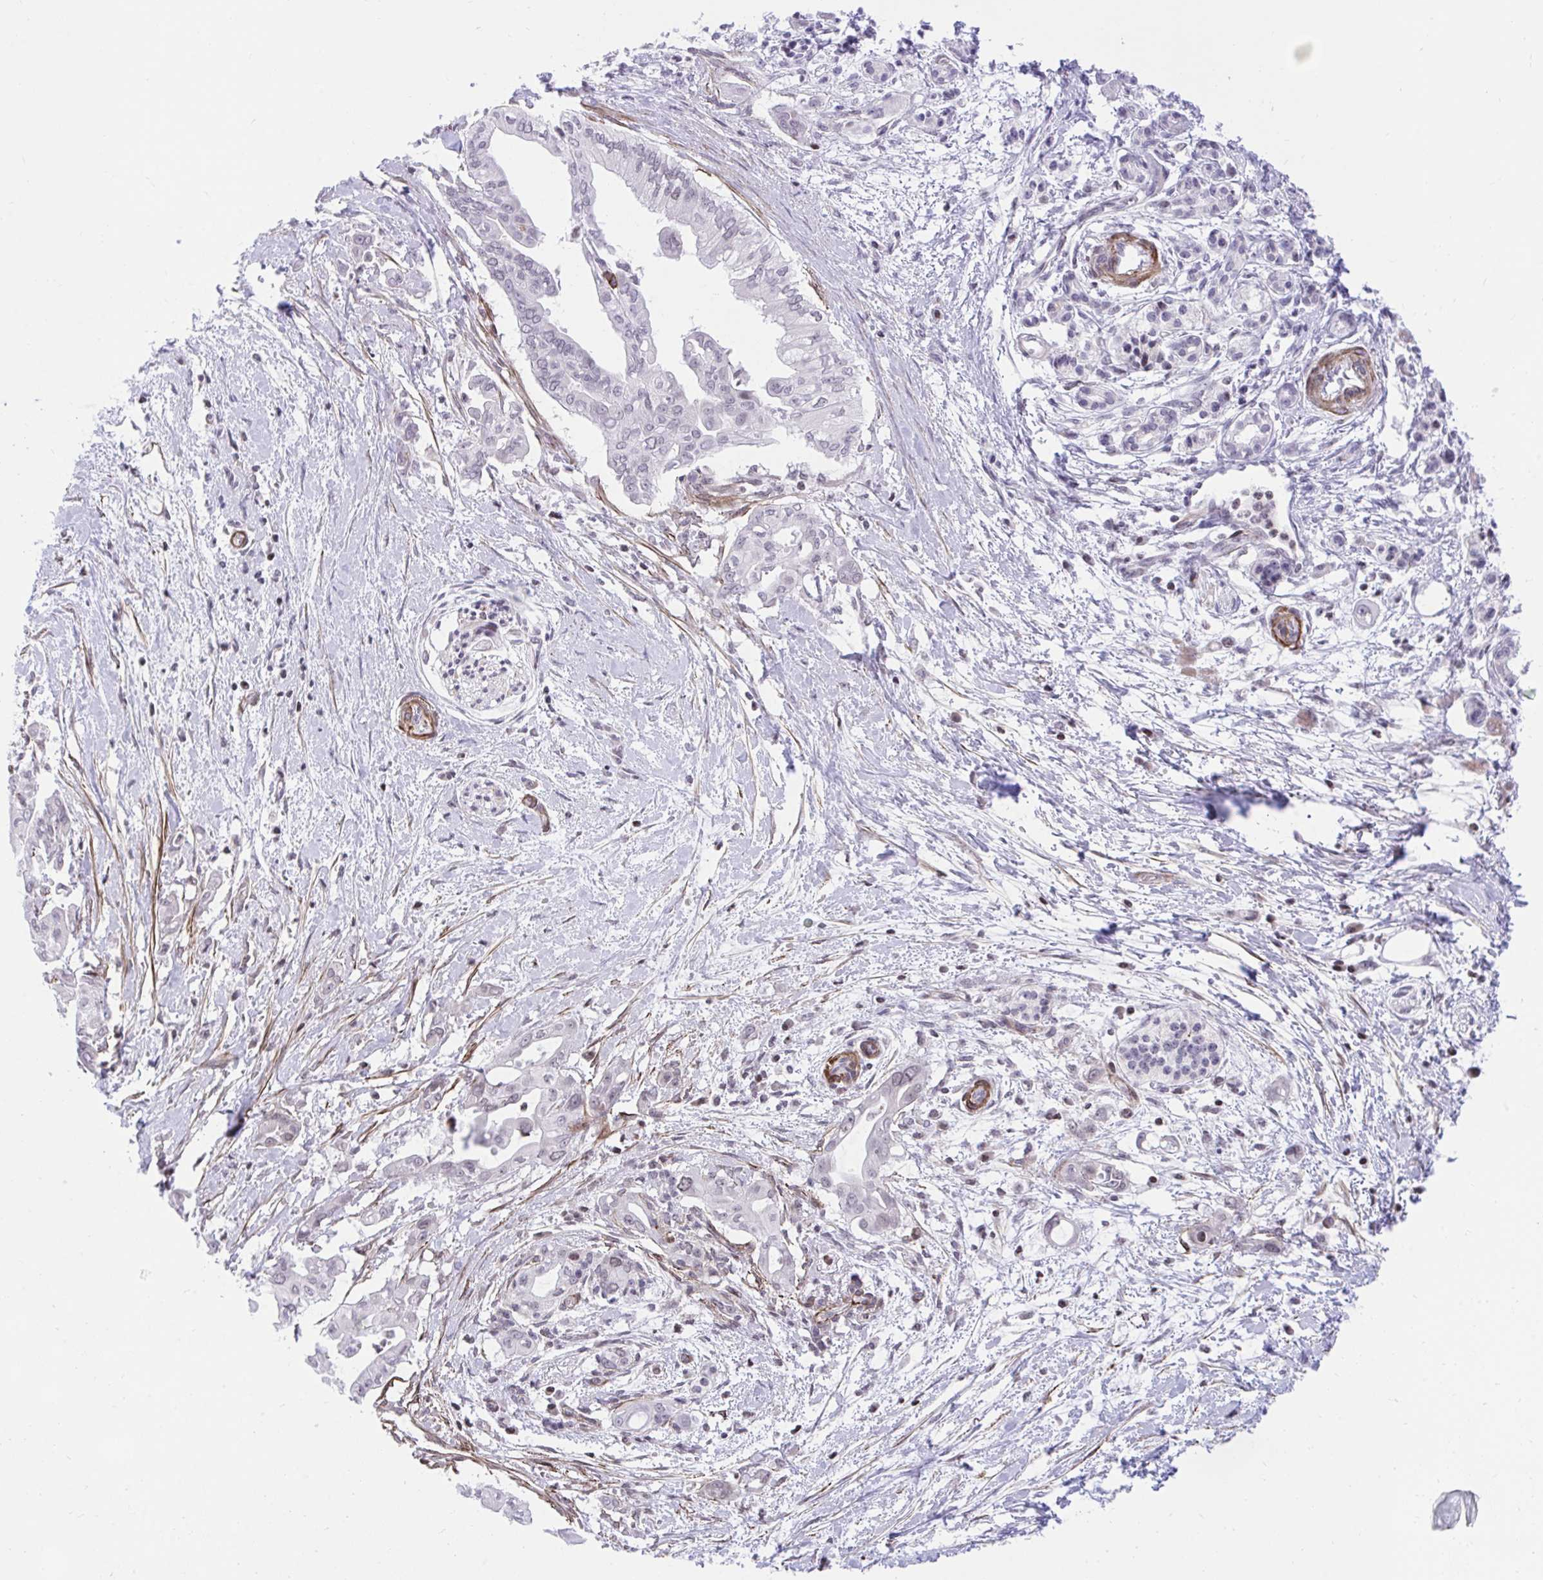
{"staining": {"intensity": "negative", "quantity": "none", "location": "none"}, "tissue": "pancreatic cancer", "cell_type": "Tumor cells", "image_type": "cancer", "snomed": [{"axis": "morphology", "description": "Adenocarcinoma, NOS"}, {"axis": "topography", "description": "Pancreas"}], "caption": "Micrograph shows no protein expression in tumor cells of pancreatic adenocarcinoma tissue. (DAB IHC visualized using brightfield microscopy, high magnification).", "gene": "KCNN4", "patient": {"sex": "male", "age": 71}}